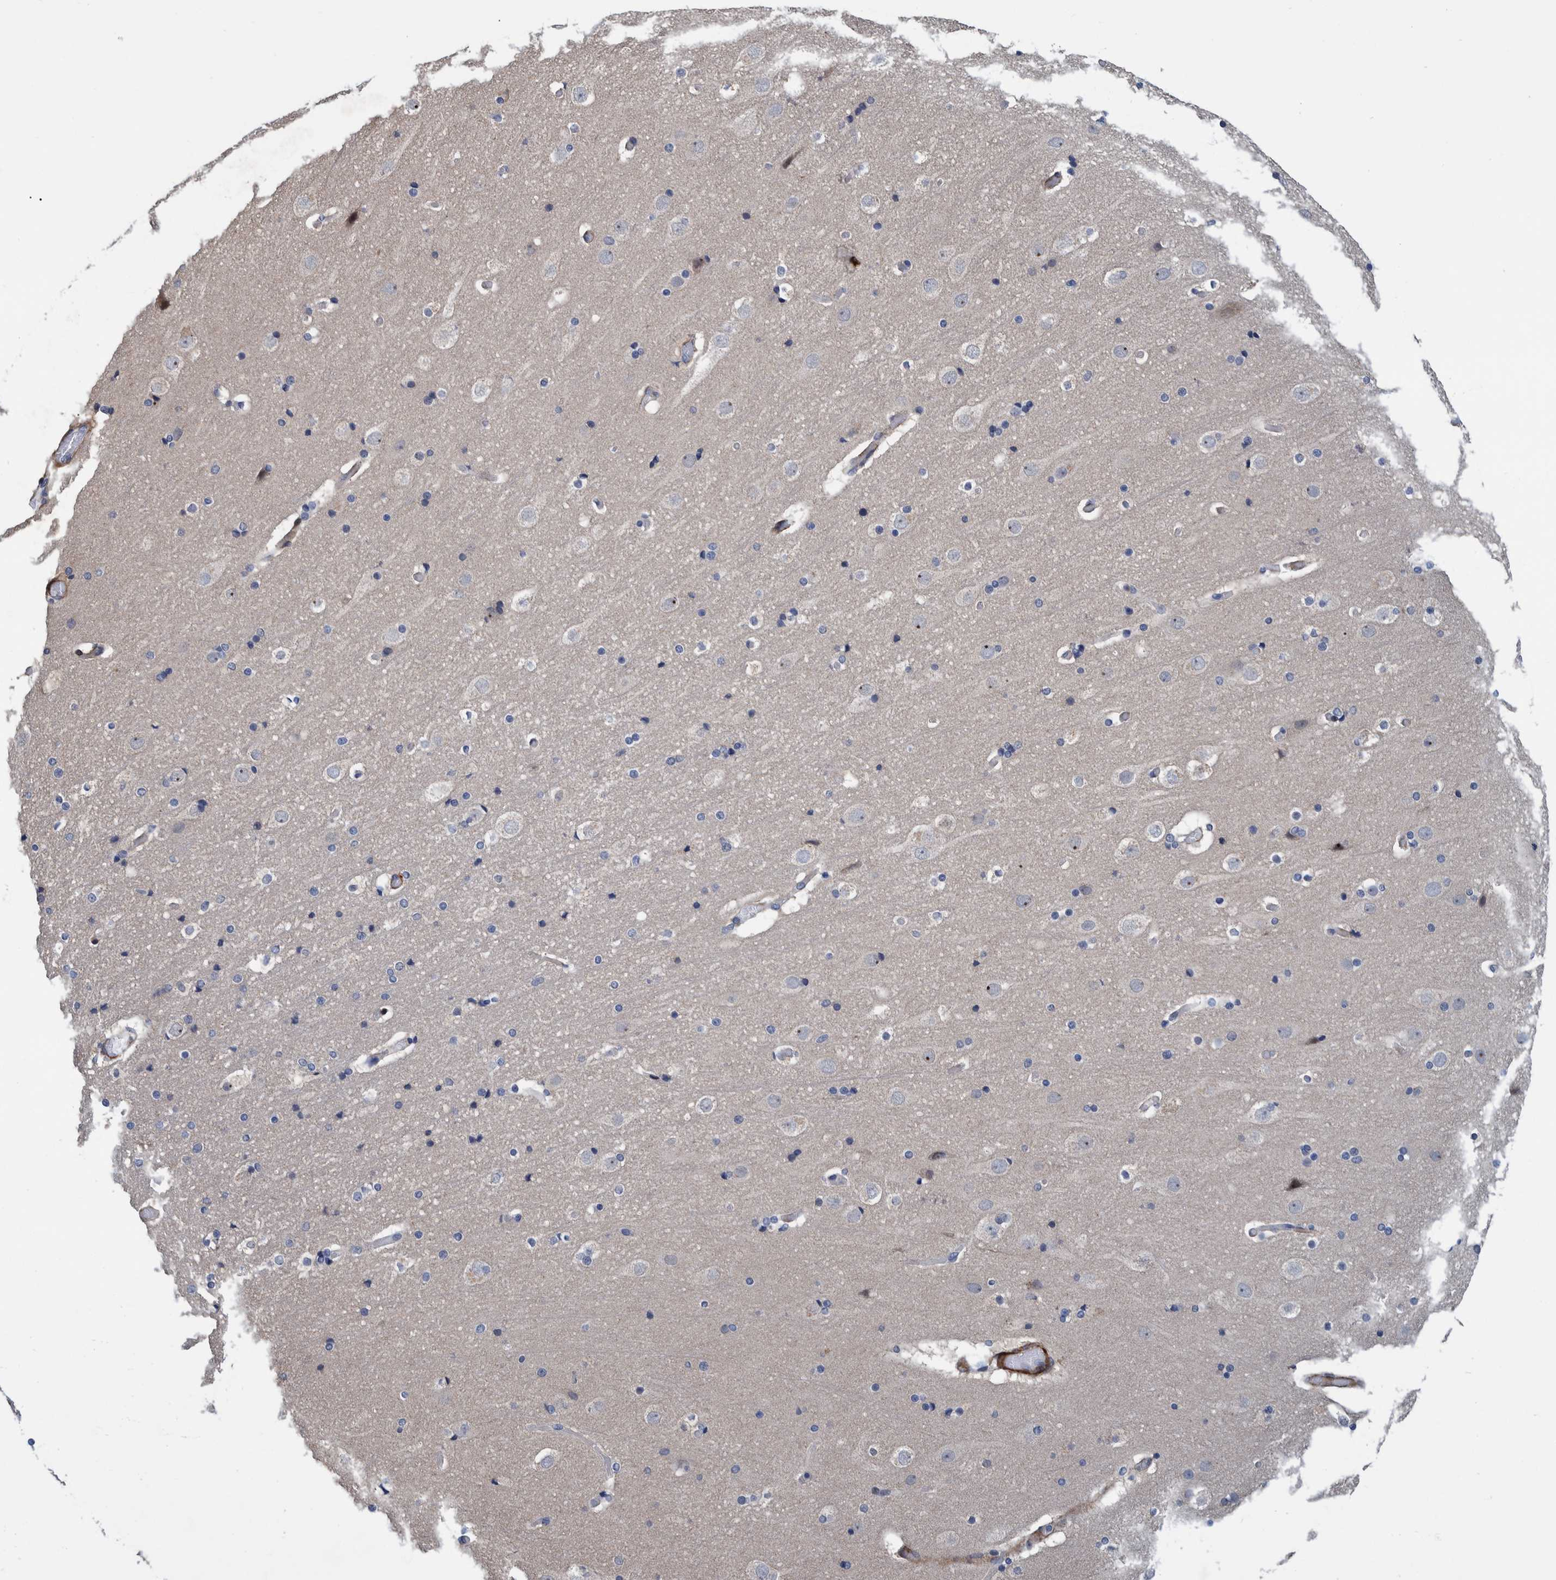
{"staining": {"intensity": "moderate", "quantity": "<25%", "location": "cytoplasmic/membranous"}, "tissue": "cerebral cortex", "cell_type": "Endothelial cells", "image_type": "normal", "snomed": [{"axis": "morphology", "description": "Normal tissue, NOS"}, {"axis": "topography", "description": "Cerebral cortex"}], "caption": "Immunohistochemical staining of benign cerebral cortex demonstrates low levels of moderate cytoplasmic/membranous expression in approximately <25% of endothelial cells.", "gene": "MKS1", "patient": {"sex": "male", "age": 57}}